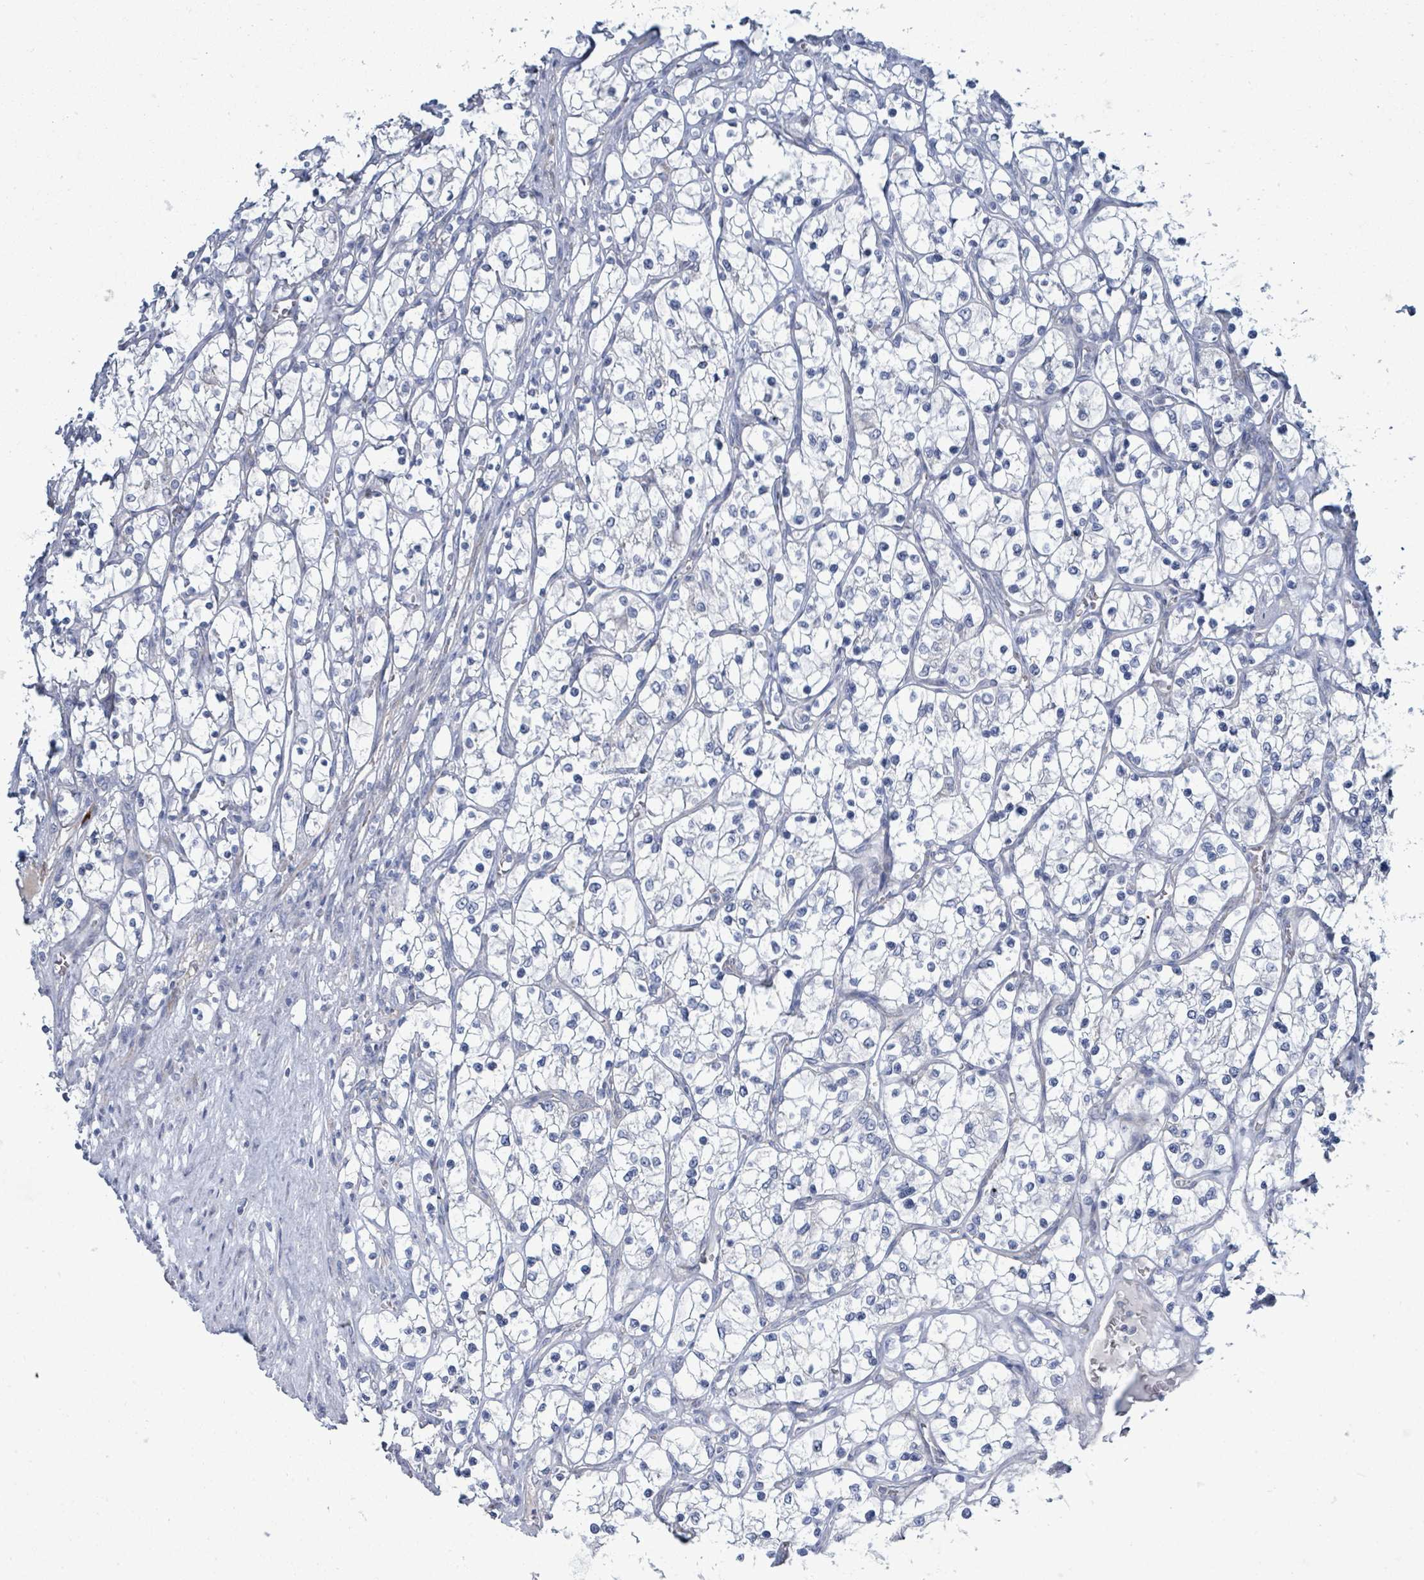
{"staining": {"intensity": "negative", "quantity": "none", "location": "none"}, "tissue": "renal cancer", "cell_type": "Tumor cells", "image_type": "cancer", "snomed": [{"axis": "morphology", "description": "Adenocarcinoma, NOS"}, {"axis": "topography", "description": "Kidney"}], "caption": "Immunohistochemistry (IHC) histopathology image of neoplastic tissue: human renal cancer stained with DAB (3,3'-diaminobenzidine) exhibits no significant protein expression in tumor cells.", "gene": "SIRPB1", "patient": {"sex": "female", "age": 69}}